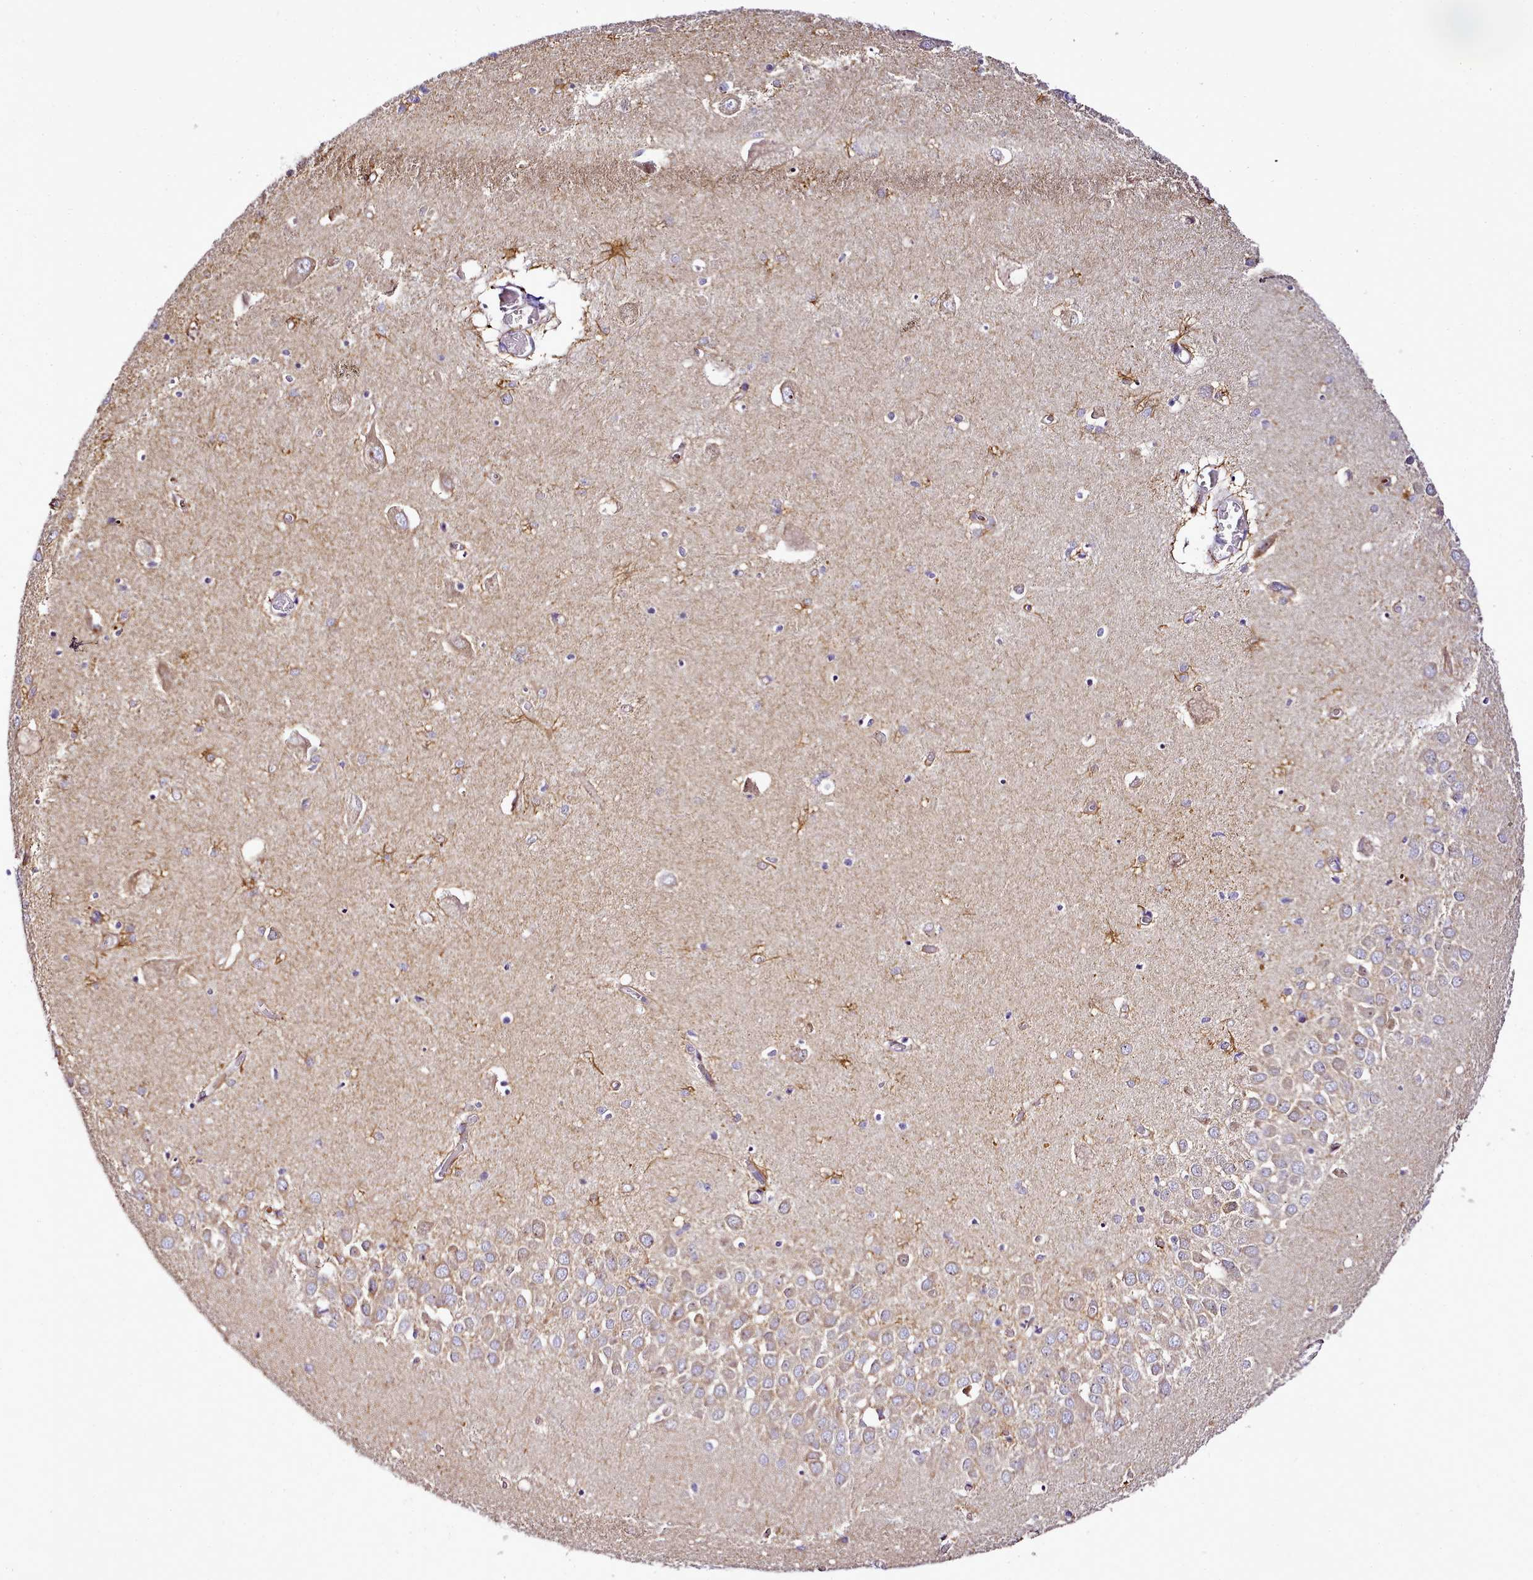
{"staining": {"intensity": "moderate", "quantity": "<25%", "location": "cytoplasmic/membranous"}, "tissue": "hippocampus", "cell_type": "Glial cells", "image_type": "normal", "snomed": [{"axis": "morphology", "description": "Normal tissue, NOS"}, {"axis": "topography", "description": "Hippocampus"}], "caption": "High-power microscopy captured an immunohistochemistry (IHC) micrograph of normal hippocampus, revealing moderate cytoplasmic/membranous staining in approximately <25% of glial cells. (DAB = brown stain, brightfield microscopy at high magnification).", "gene": "NBPF10", "patient": {"sex": "male", "age": 70}}